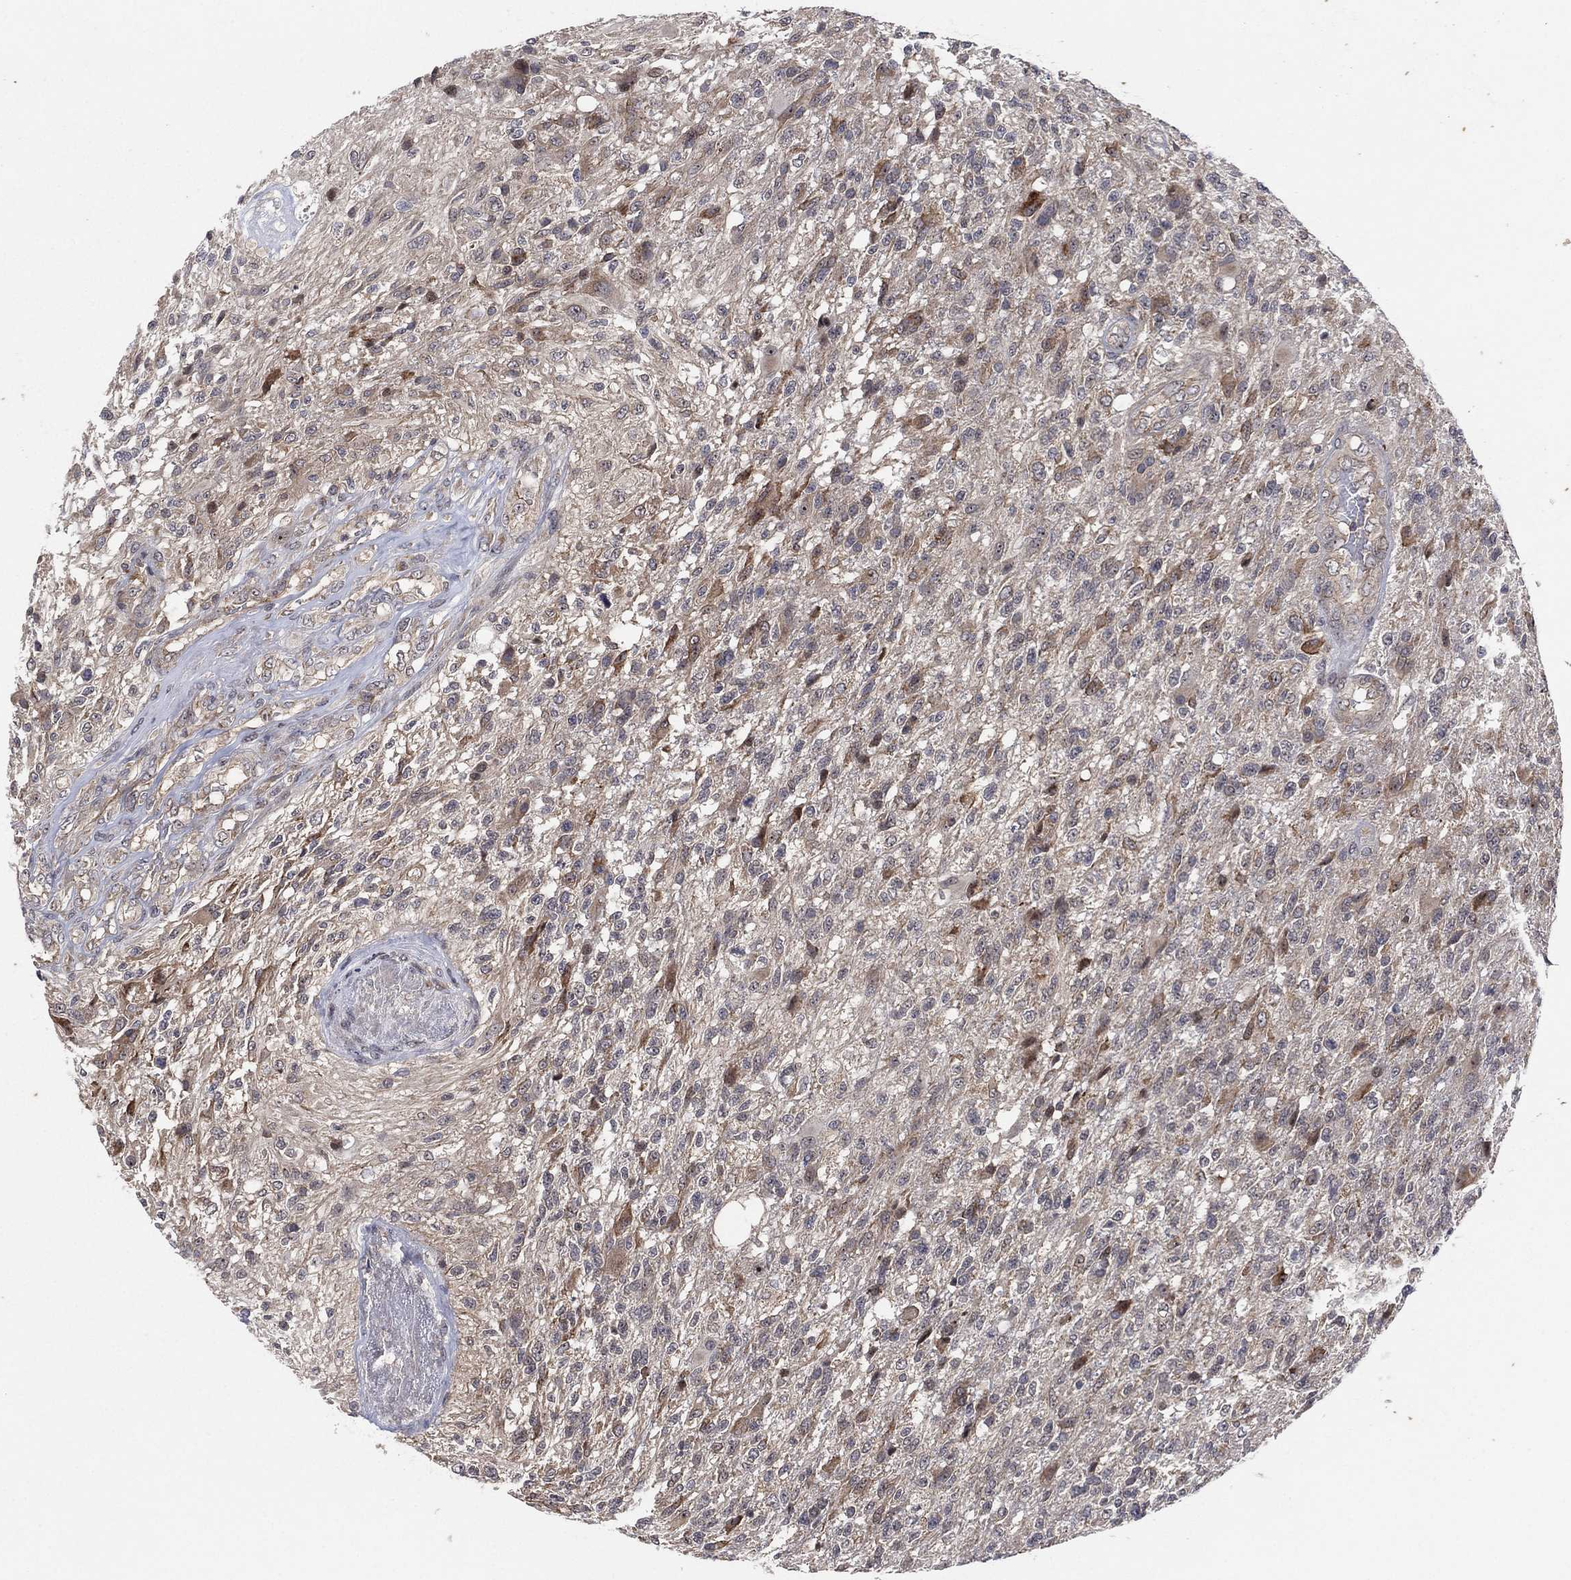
{"staining": {"intensity": "weak", "quantity": "<25%", "location": "cytoplasmic/membranous"}, "tissue": "glioma", "cell_type": "Tumor cells", "image_type": "cancer", "snomed": [{"axis": "morphology", "description": "Glioma, malignant, High grade"}, {"axis": "topography", "description": "Brain"}], "caption": "The immunohistochemistry (IHC) micrograph has no significant expression in tumor cells of glioma tissue.", "gene": "TMCO1", "patient": {"sex": "male", "age": 56}}